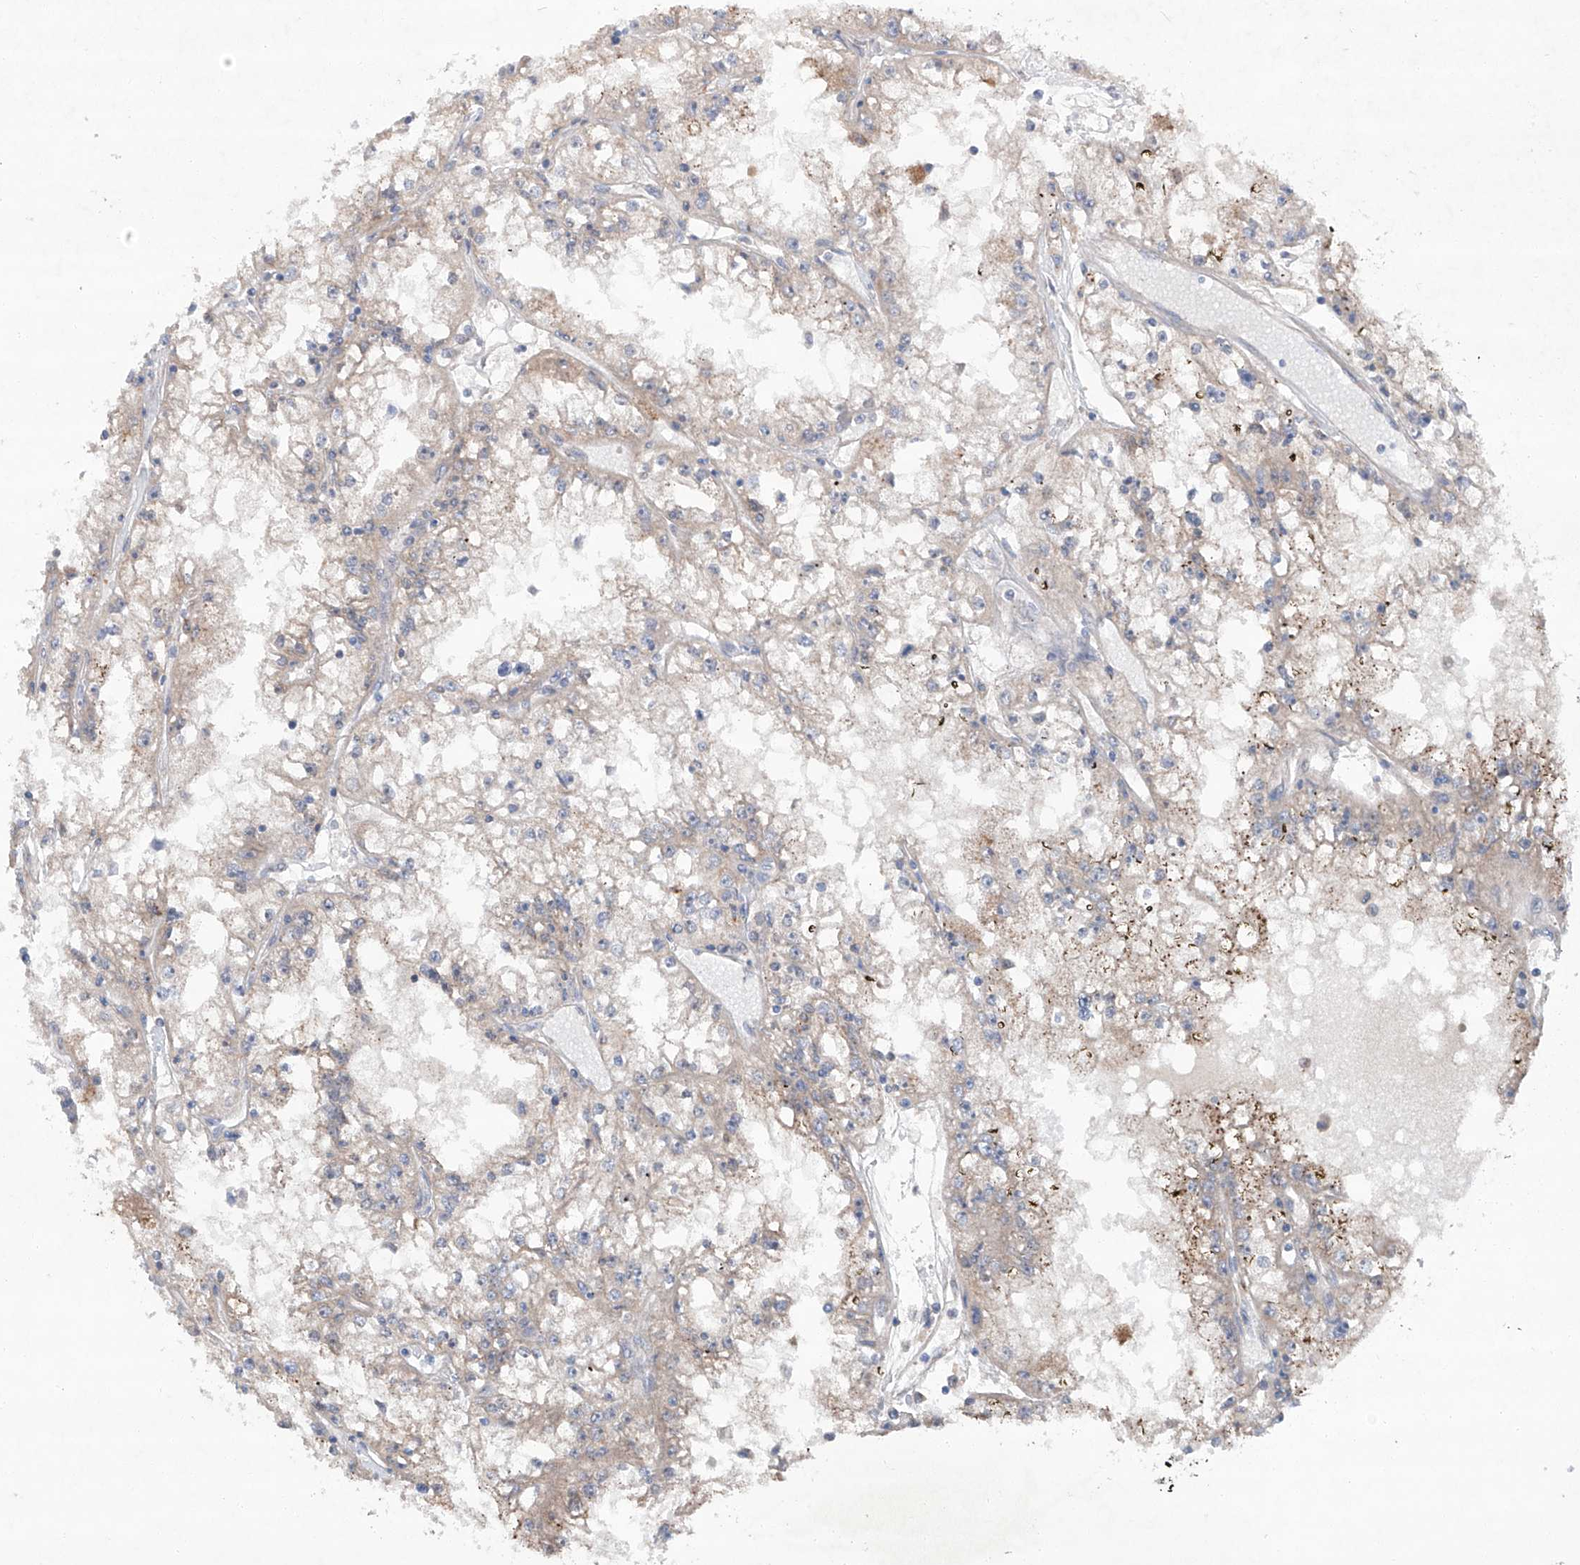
{"staining": {"intensity": "weak", "quantity": "25%-75%", "location": "cytoplasmic/membranous"}, "tissue": "renal cancer", "cell_type": "Tumor cells", "image_type": "cancer", "snomed": [{"axis": "morphology", "description": "Adenocarcinoma, NOS"}, {"axis": "topography", "description": "Kidney"}], "caption": "Weak cytoplasmic/membranous staining is identified in about 25%-75% of tumor cells in renal adenocarcinoma.", "gene": "SIX4", "patient": {"sex": "male", "age": 56}}